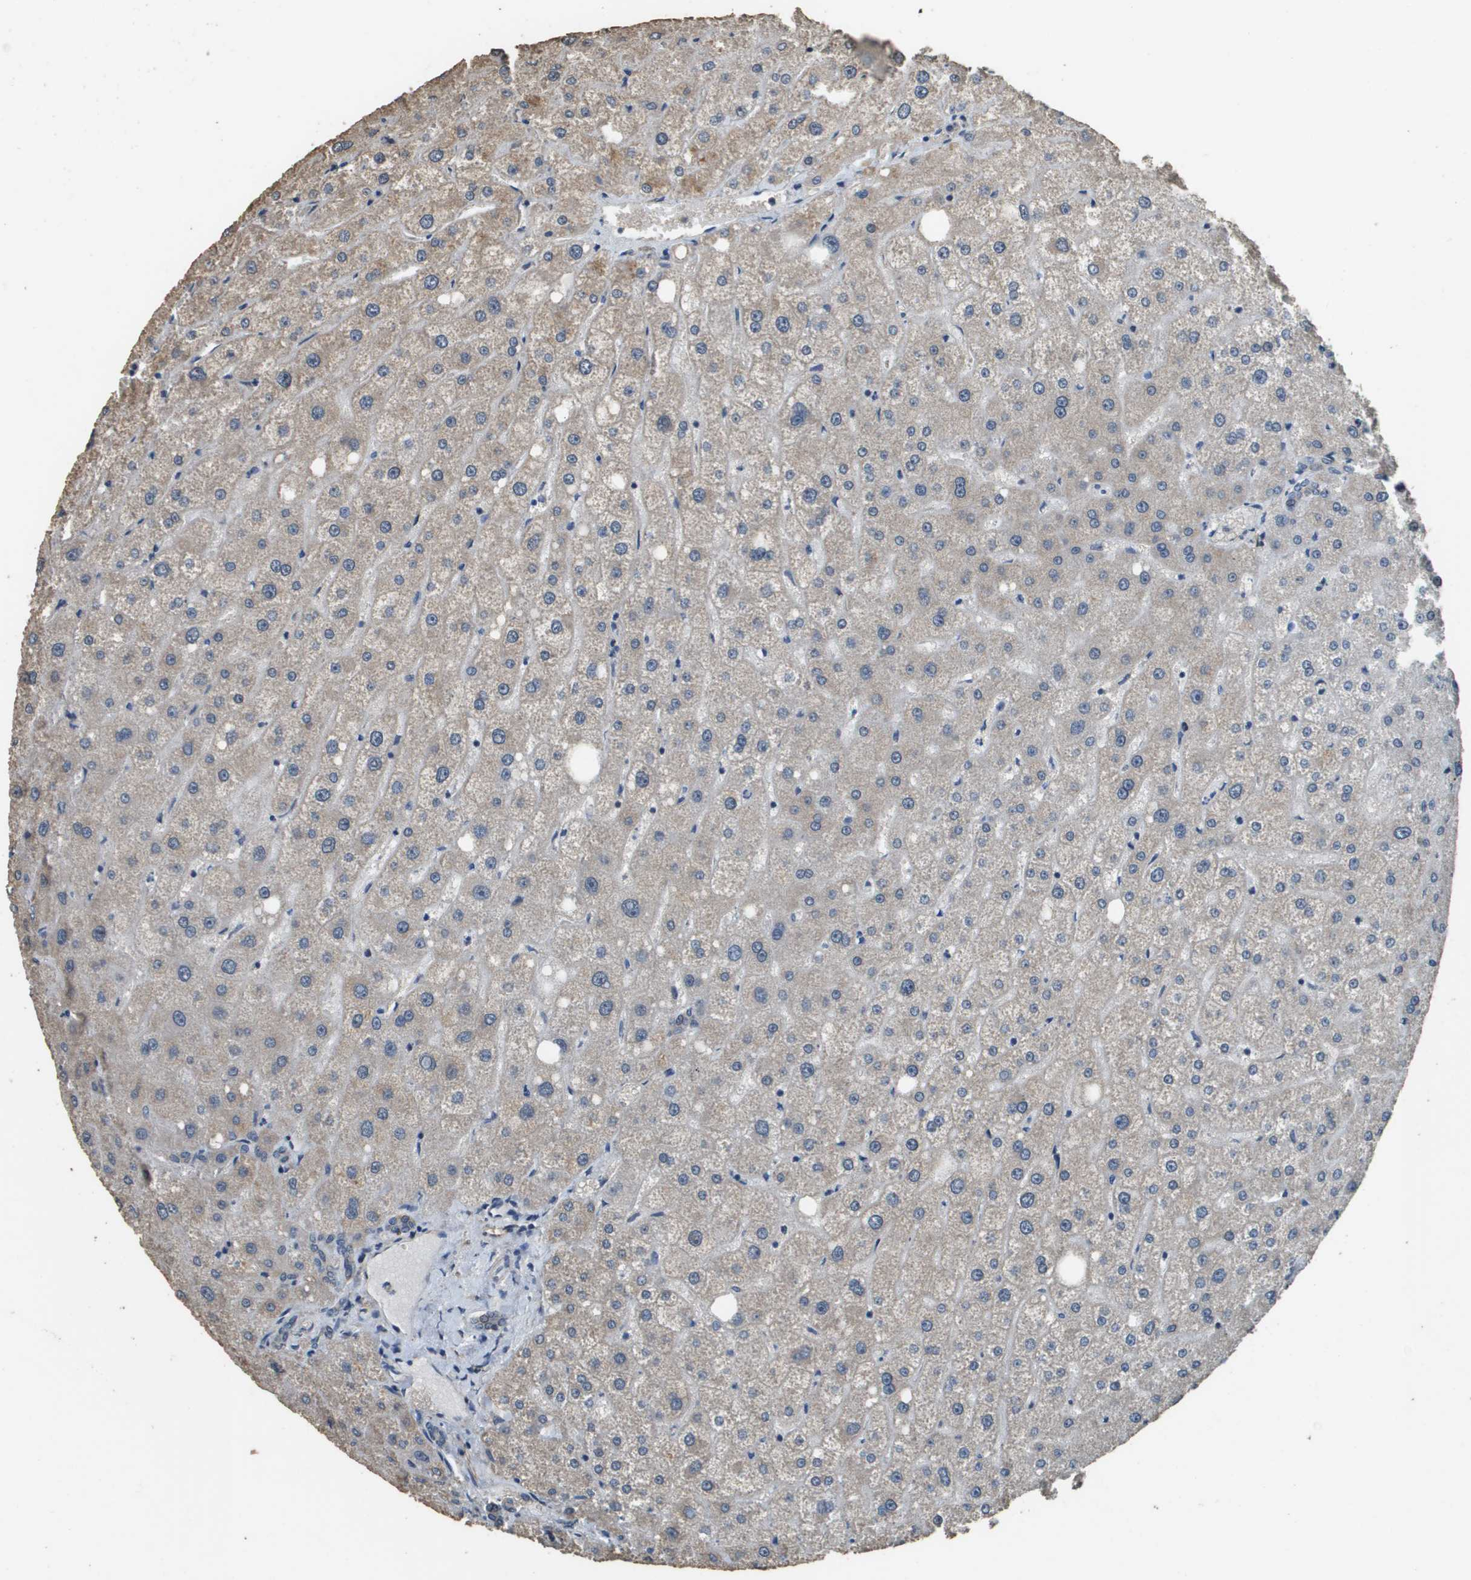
{"staining": {"intensity": "negative", "quantity": "none", "location": "none"}, "tissue": "liver", "cell_type": "Cholangiocytes", "image_type": "normal", "snomed": [{"axis": "morphology", "description": "Normal tissue, NOS"}, {"axis": "topography", "description": "Liver"}], "caption": "A high-resolution image shows immunohistochemistry staining of unremarkable liver, which exhibits no significant positivity in cholangiocytes. (Immunohistochemistry, brightfield microscopy, high magnification).", "gene": "RAB6B", "patient": {"sex": "male", "age": 73}}